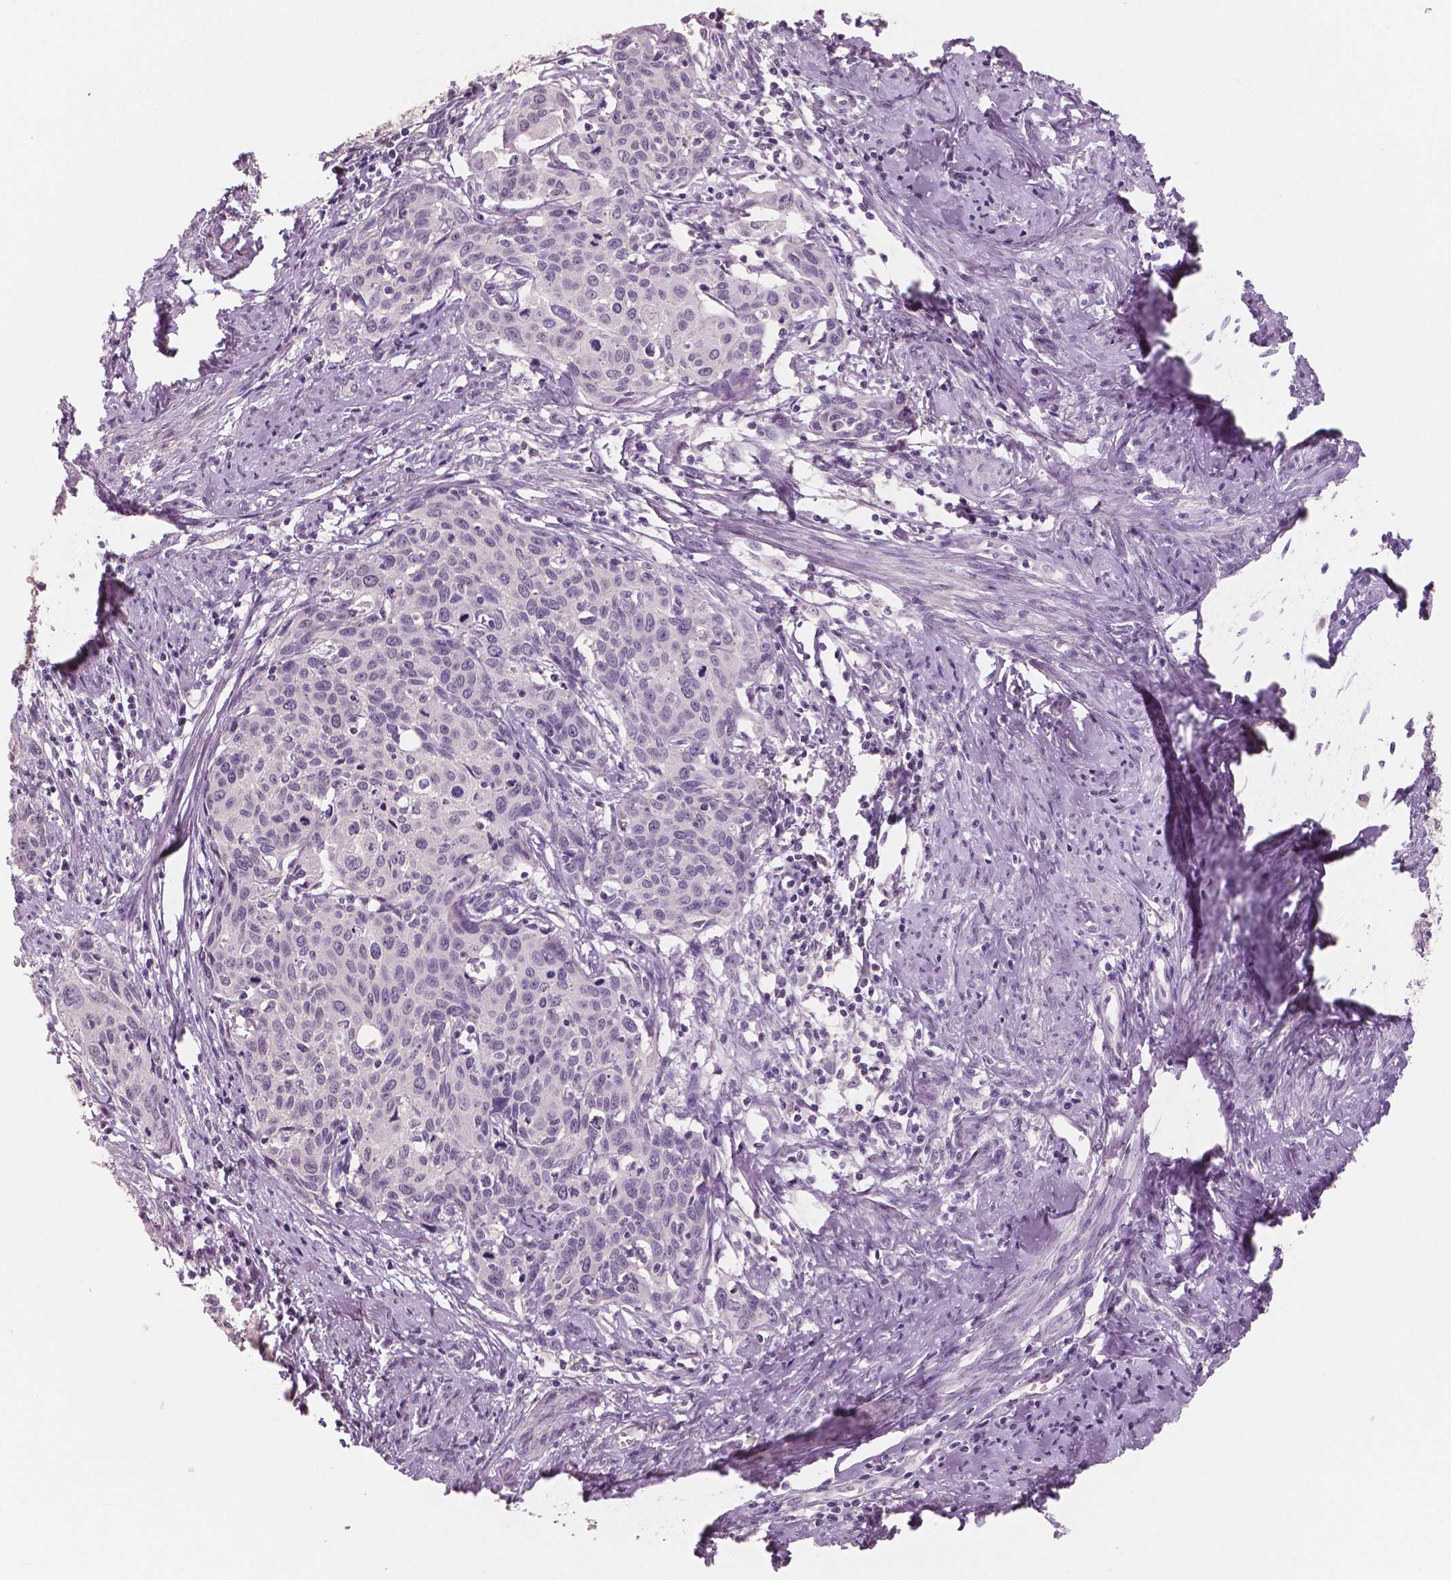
{"staining": {"intensity": "negative", "quantity": "none", "location": "none"}, "tissue": "cervical cancer", "cell_type": "Tumor cells", "image_type": "cancer", "snomed": [{"axis": "morphology", "description": "Squamous cell carcinoma, NOS"}, {"axis": "topography", "description": "Cervix"}], "caption": "This is a histopathology image of immunohistochemistry (IHC) staining of cervical cancer, which shows no staining in tumor cells.", "gene": "NECAB1", "patient": {"sex": "female", "age": 62}}